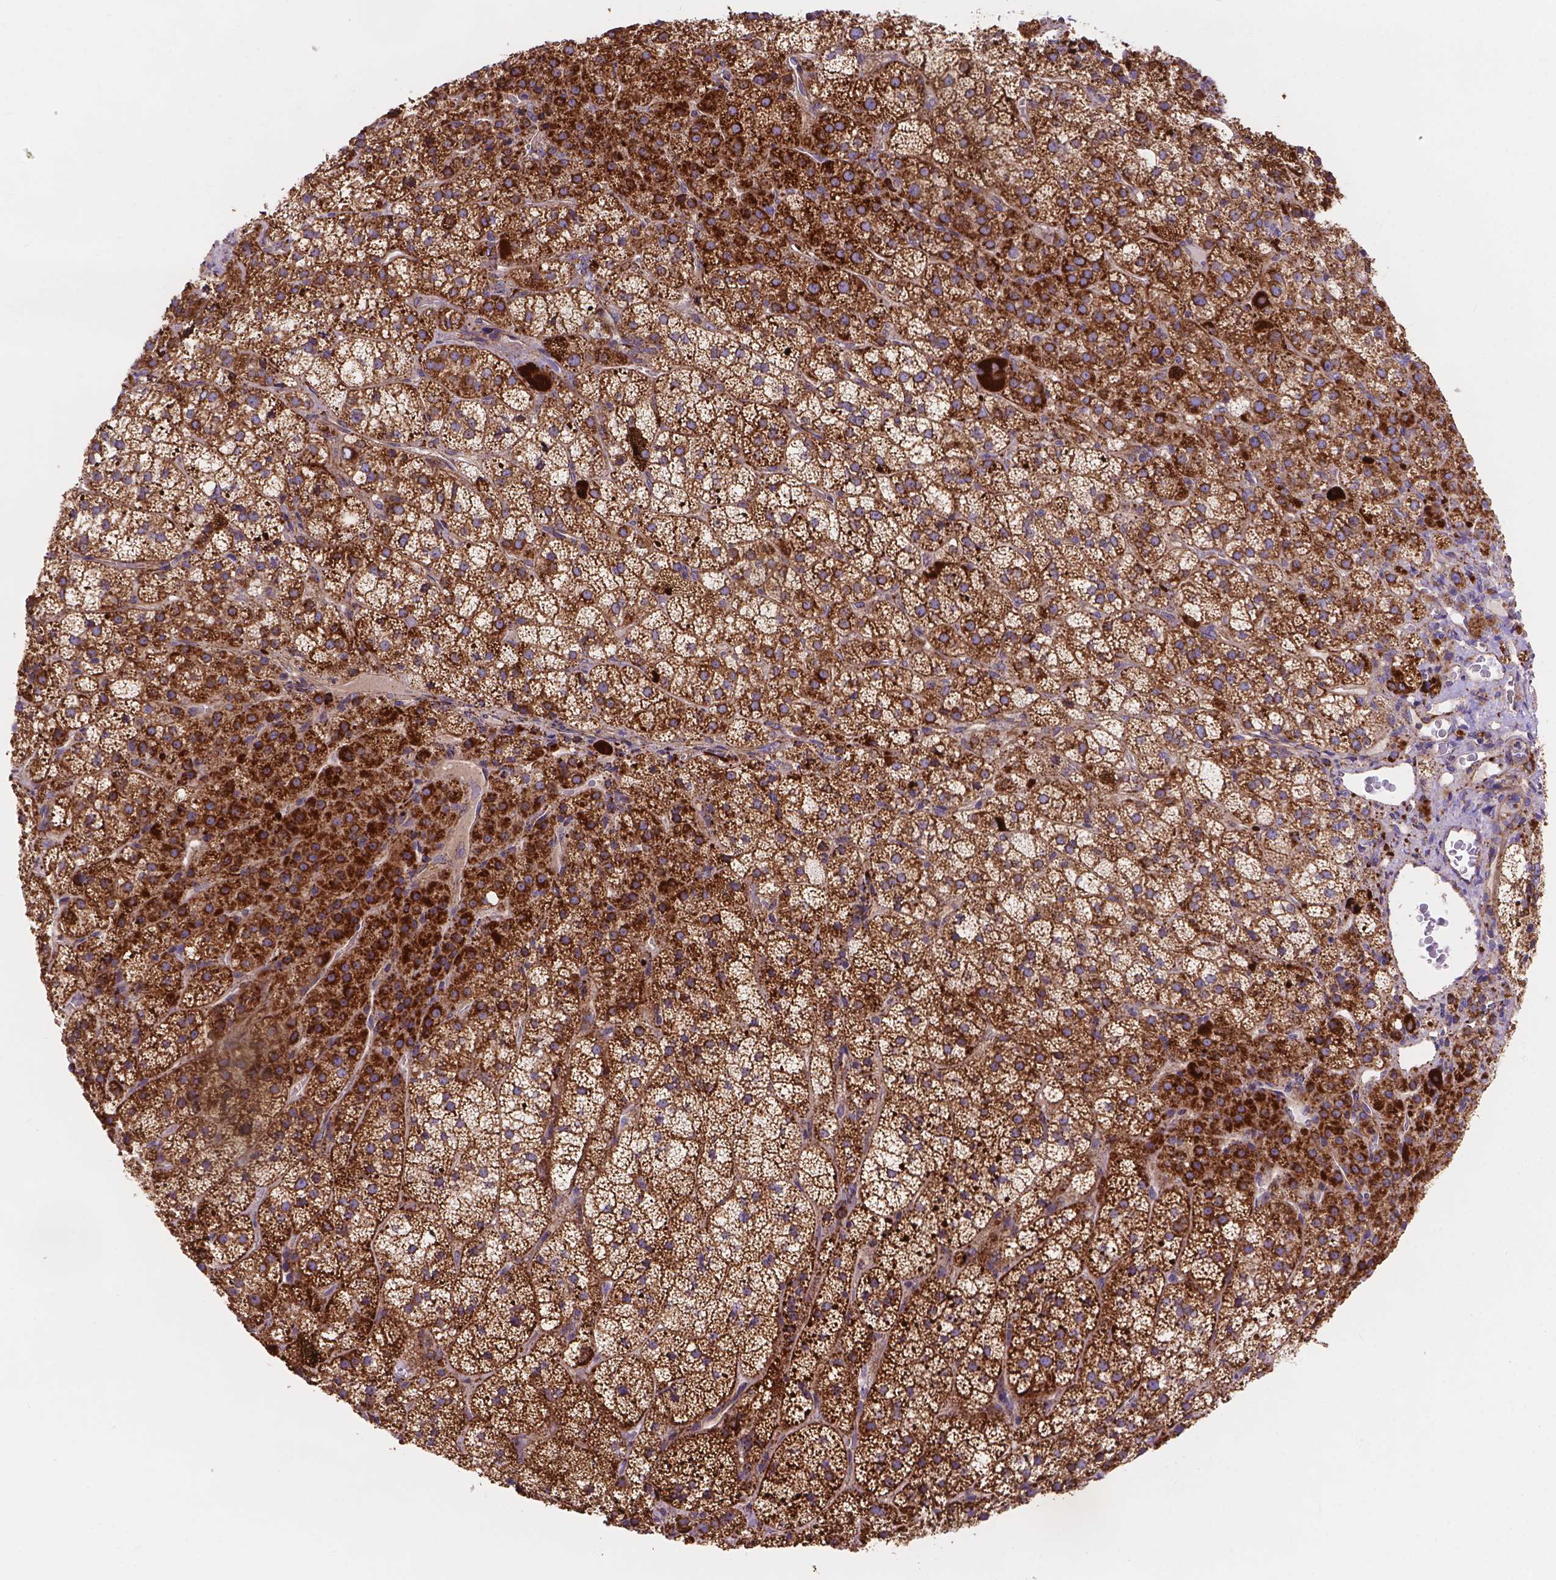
{"staining": {"intensity": "strong", "quantity": ">75%", "location": "cytoplasmic/membranous"}, "tissue": "adrenal gland", "cell_type": "Glandular cells", "image_type": "normal", "snomed": [{"axis": "morphology", "description": "Normal tissue, NOS"}, {"axis": "topography", "description": "Adrenal gland"}], "caption": "Strong cytoplasmic/membranous protein staining is appreciated in approximately >75% of glandular cells in adrenal gland. (IHC, brightfield microscopy, high magnification).", "gene": "AK3", "patient": {"sex": "female", "age": 60}}